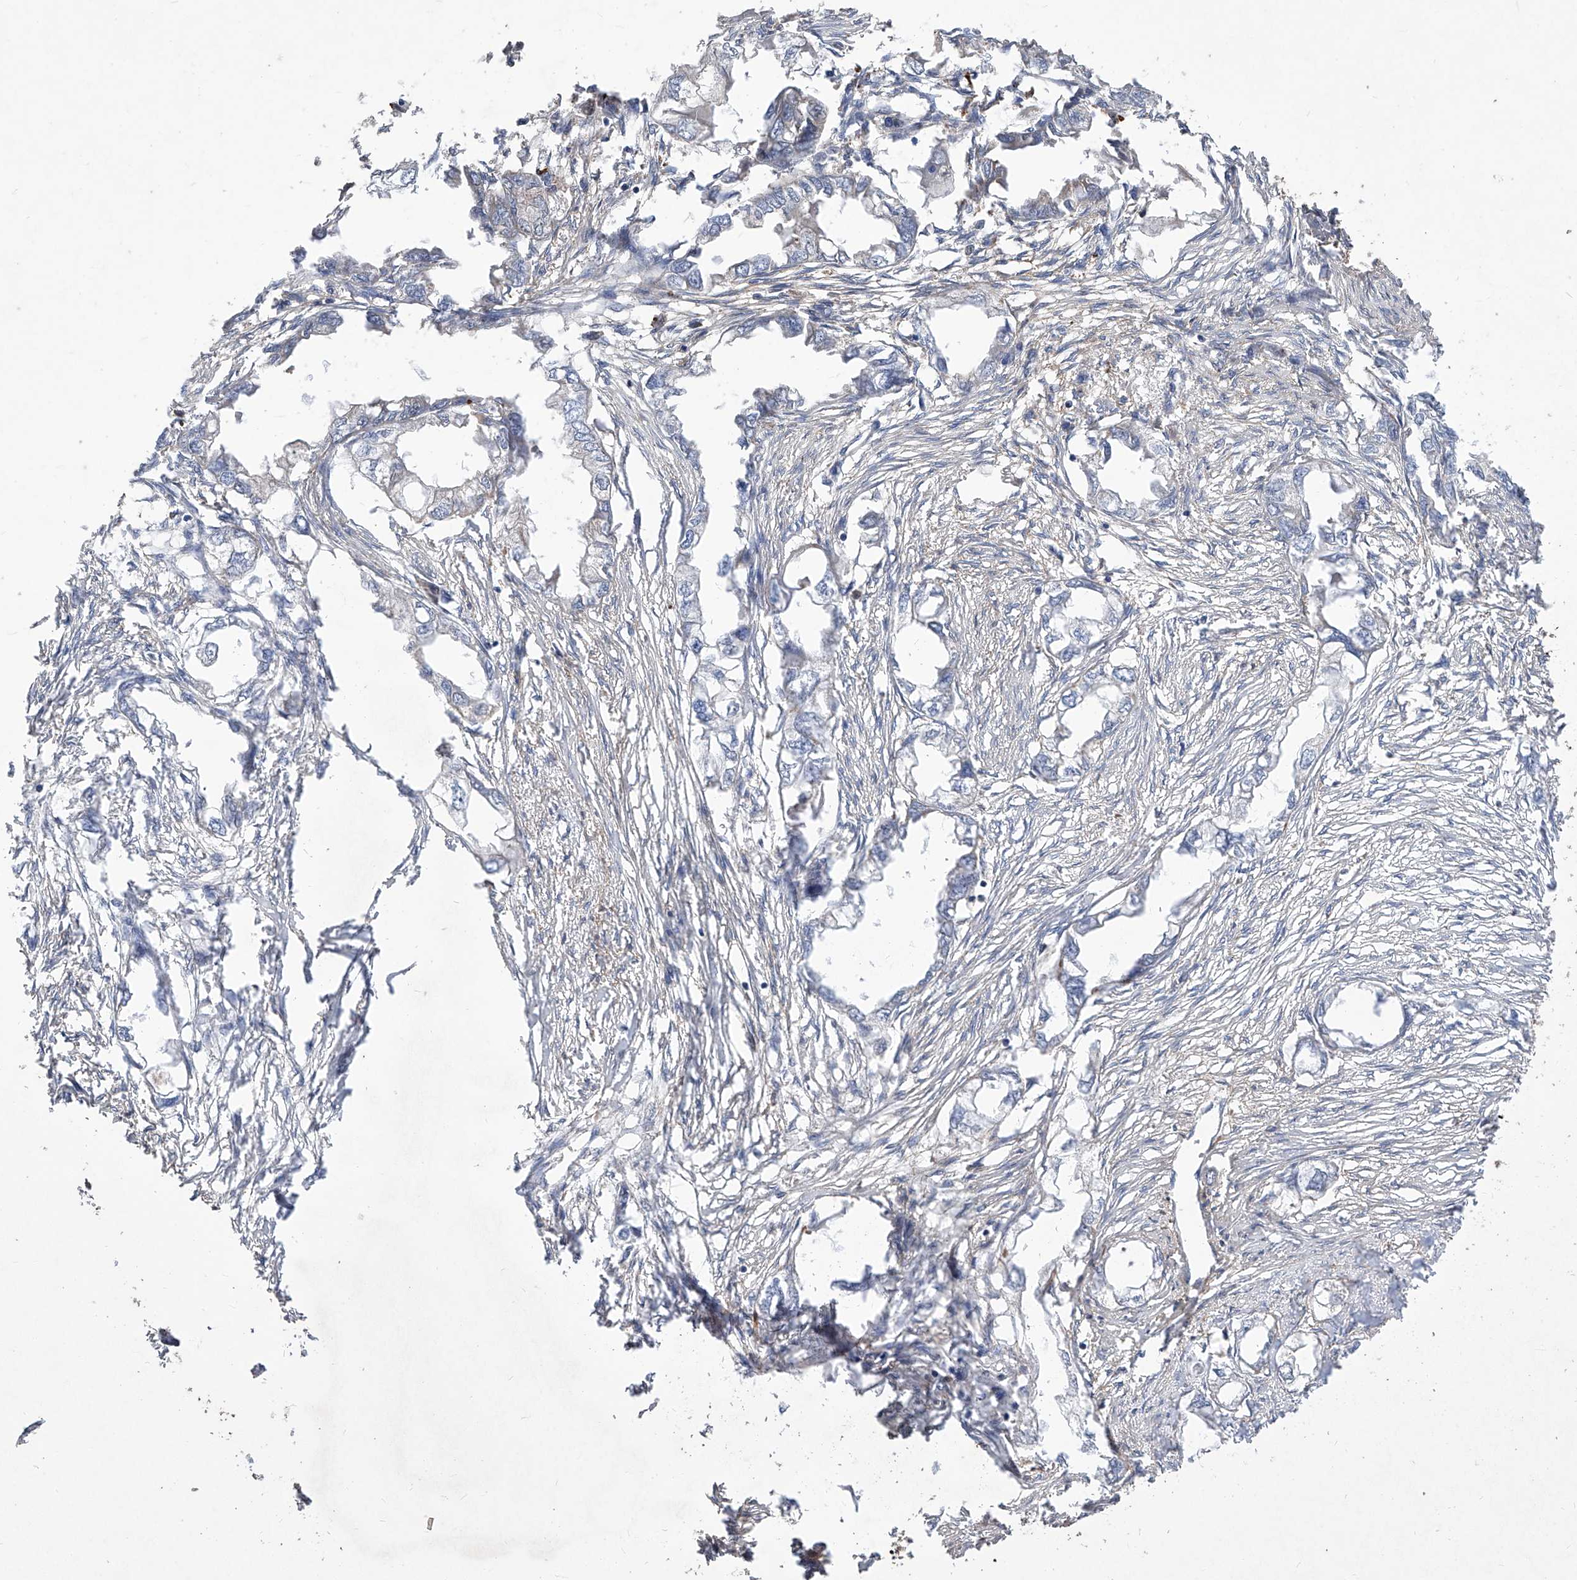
{"staining": {"intensity": "negative", "quantity": "none", "location": "none"}, "tissue": "endometrial cancer", "cell_type": "Tumor cells", "image_type": "cancer", "snomed": [{"axis": "morphology", "description": "Adenocarcinoma, NOS"}, {"axis": "morphology", "description": "Adenocarcinoma, metastatic, NOS"}, {"axis": "topography", "description": "Adipose tissue"}, {"axis": "topography", "description": "Endometrium"}], "caption": "This is a micrograph of immunohistochemistry (IHC) staining of endometrial cancer (adenocarcinoma), which shows no positivity in tumor cells.", "gene": "TXNIP", "patient": {"sex": "female", "age": 67}}